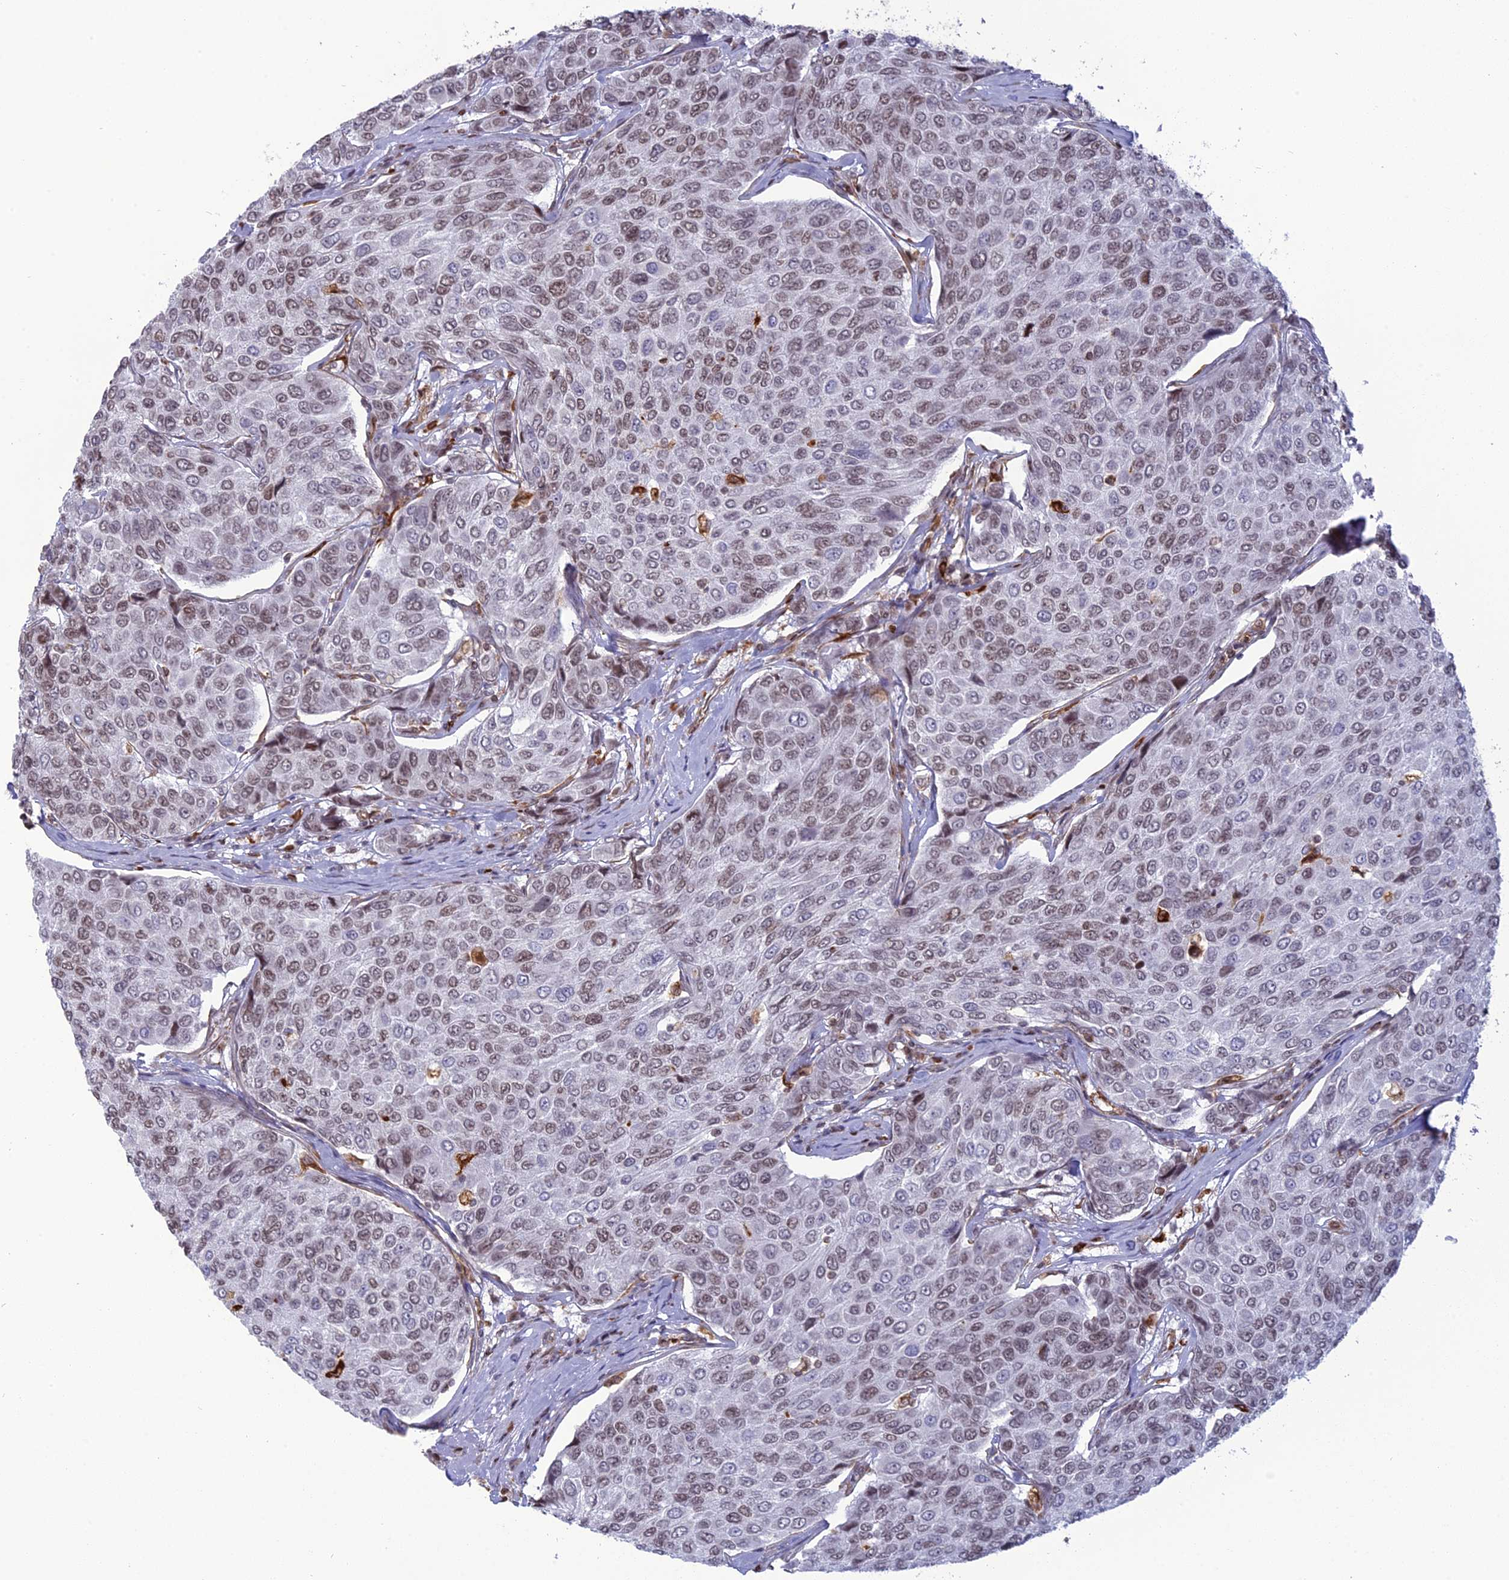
{"staining": {"intensity": "weak", "quantity": "25%-75%", "location": "nuclear"}, "tissue": "breast cancer", "cell_type": "Tumor cells", "image_type": "cancer", "snomed": [{"axis": "morphology", "description": "Duct carcinoma"}, {"axis": "topography", "description": "Breast"}], "caption": "IHC photomicrograph of infiltrating ductal carcinoma (breast) stained for a protein (brown), which displays low levels of weak nuclear staining in approximately 25%-75% of tumor cells.", "gene": "APOBR", "patient": {"sex": "female", "age": 55}}